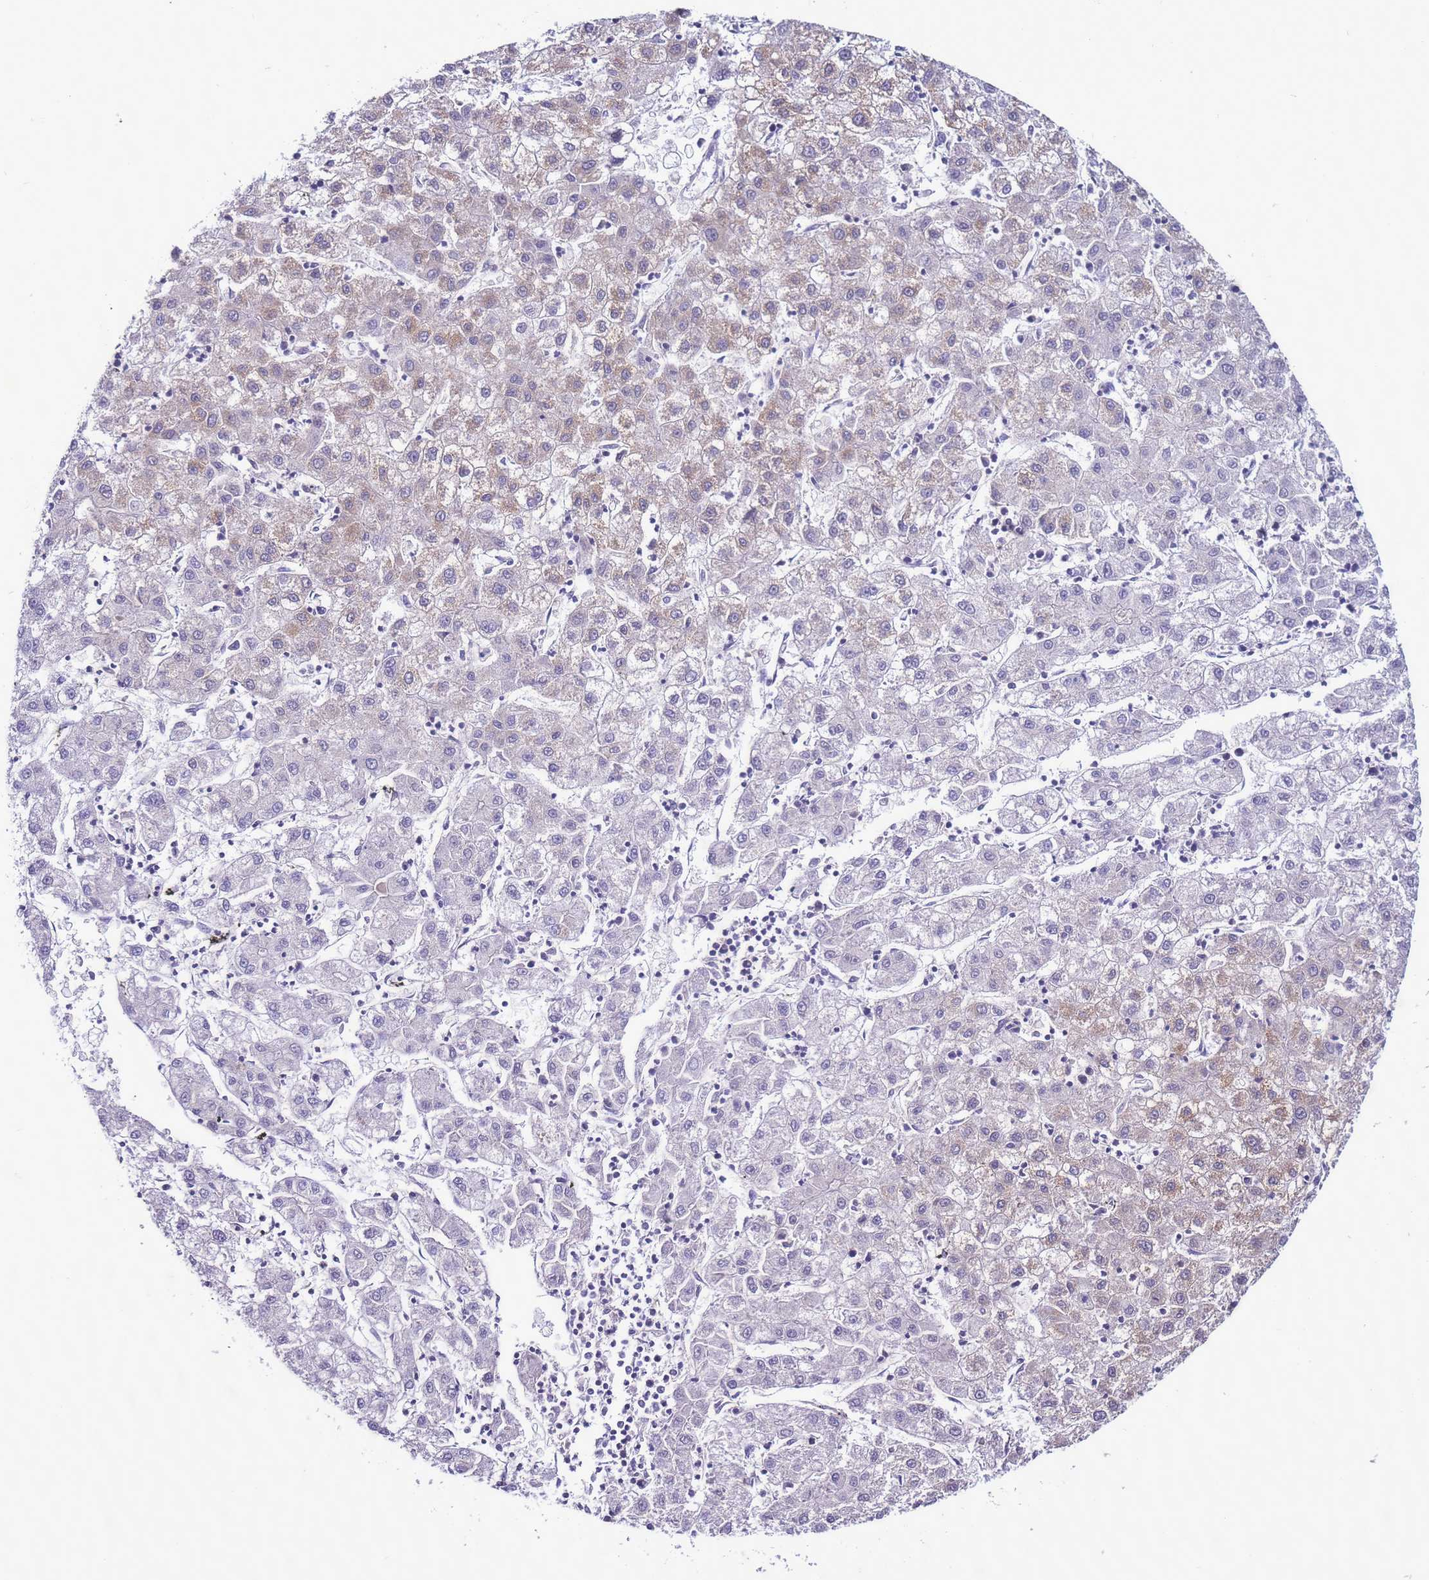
{"staining": {"intensity": "weak", "quantity": "<25%", "location": "cytoplasmic/membranous"}, "tissue": "liver cancer", "cell_type": "Tumor cells", "image_type": "cancer", "snomed": [{"axis": "morphology", "description": "Carcinoma, Hepatocellular, NOS"}, {"axis": "topography", "description": "Liver"}], "caption": "IHC photomicrograph of neoplastic tissue: hepatocellular carcinoma (liver) stained with DAB displays no significant protein staining in tumor cells.", "gene": "UEVLD", "patient": {"sex": "male", "age": 72}}